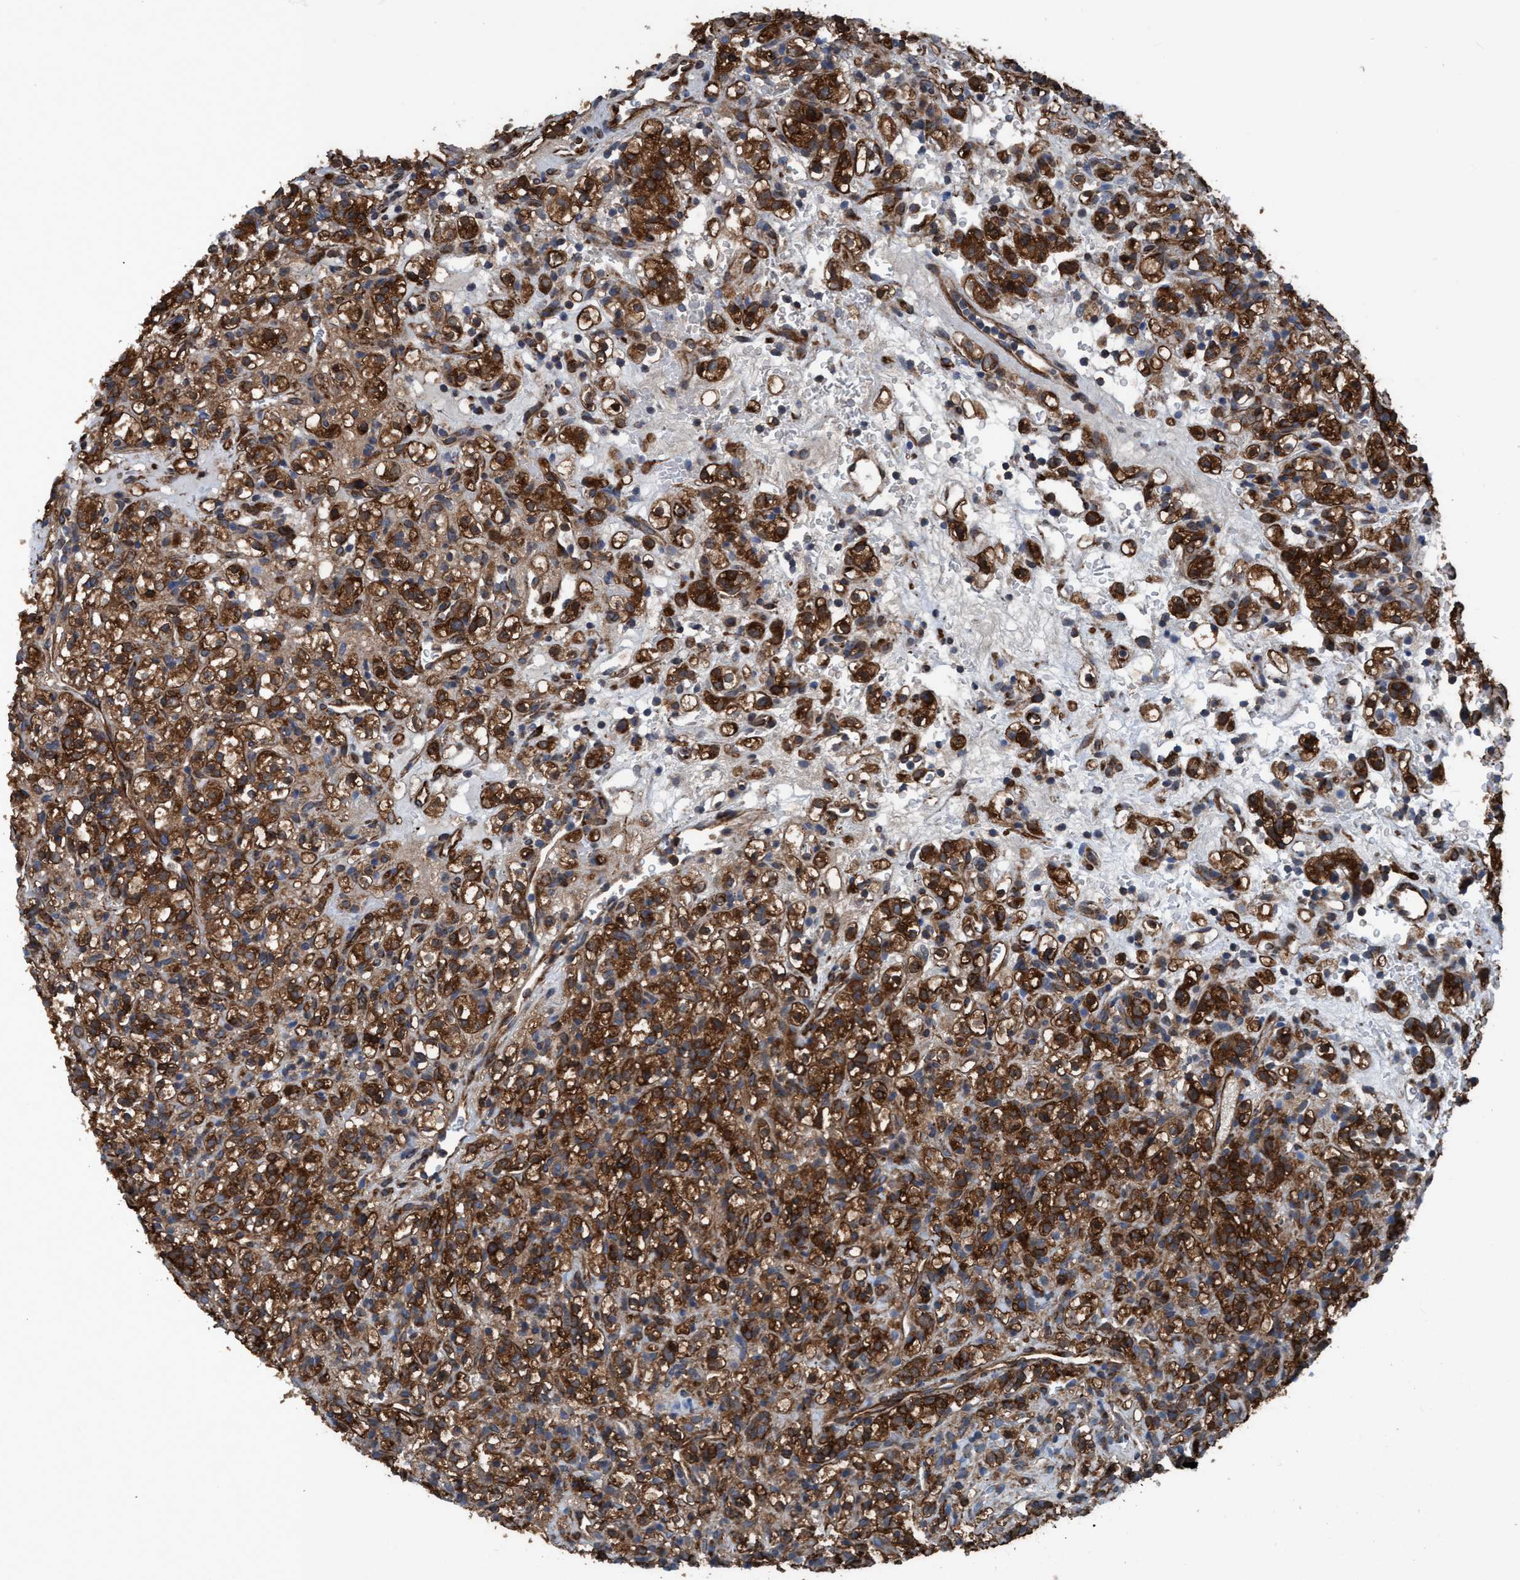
{"staining": {"intensity": "strong", "quantity": ">75%", "location": "cytoplasmic/membranous"}, "tissue": "renal cancer", "cell_type": "Tumor cells", "image_type": "cancer", "snomed": [{"axis": "morphology", "description": "Normal tissue, NOS"}, {"axis": "morphology", "description": "Adenocarcinoma, NOS"}, {"axis": "topography", "description": "Kidney"}], "caption": "Human renal adenocarcinoma stained with a protein marker demonstrates strong staining in tumor cells.", "gene": "NMT1", "patient": {"sex": "female", "age": 72}}